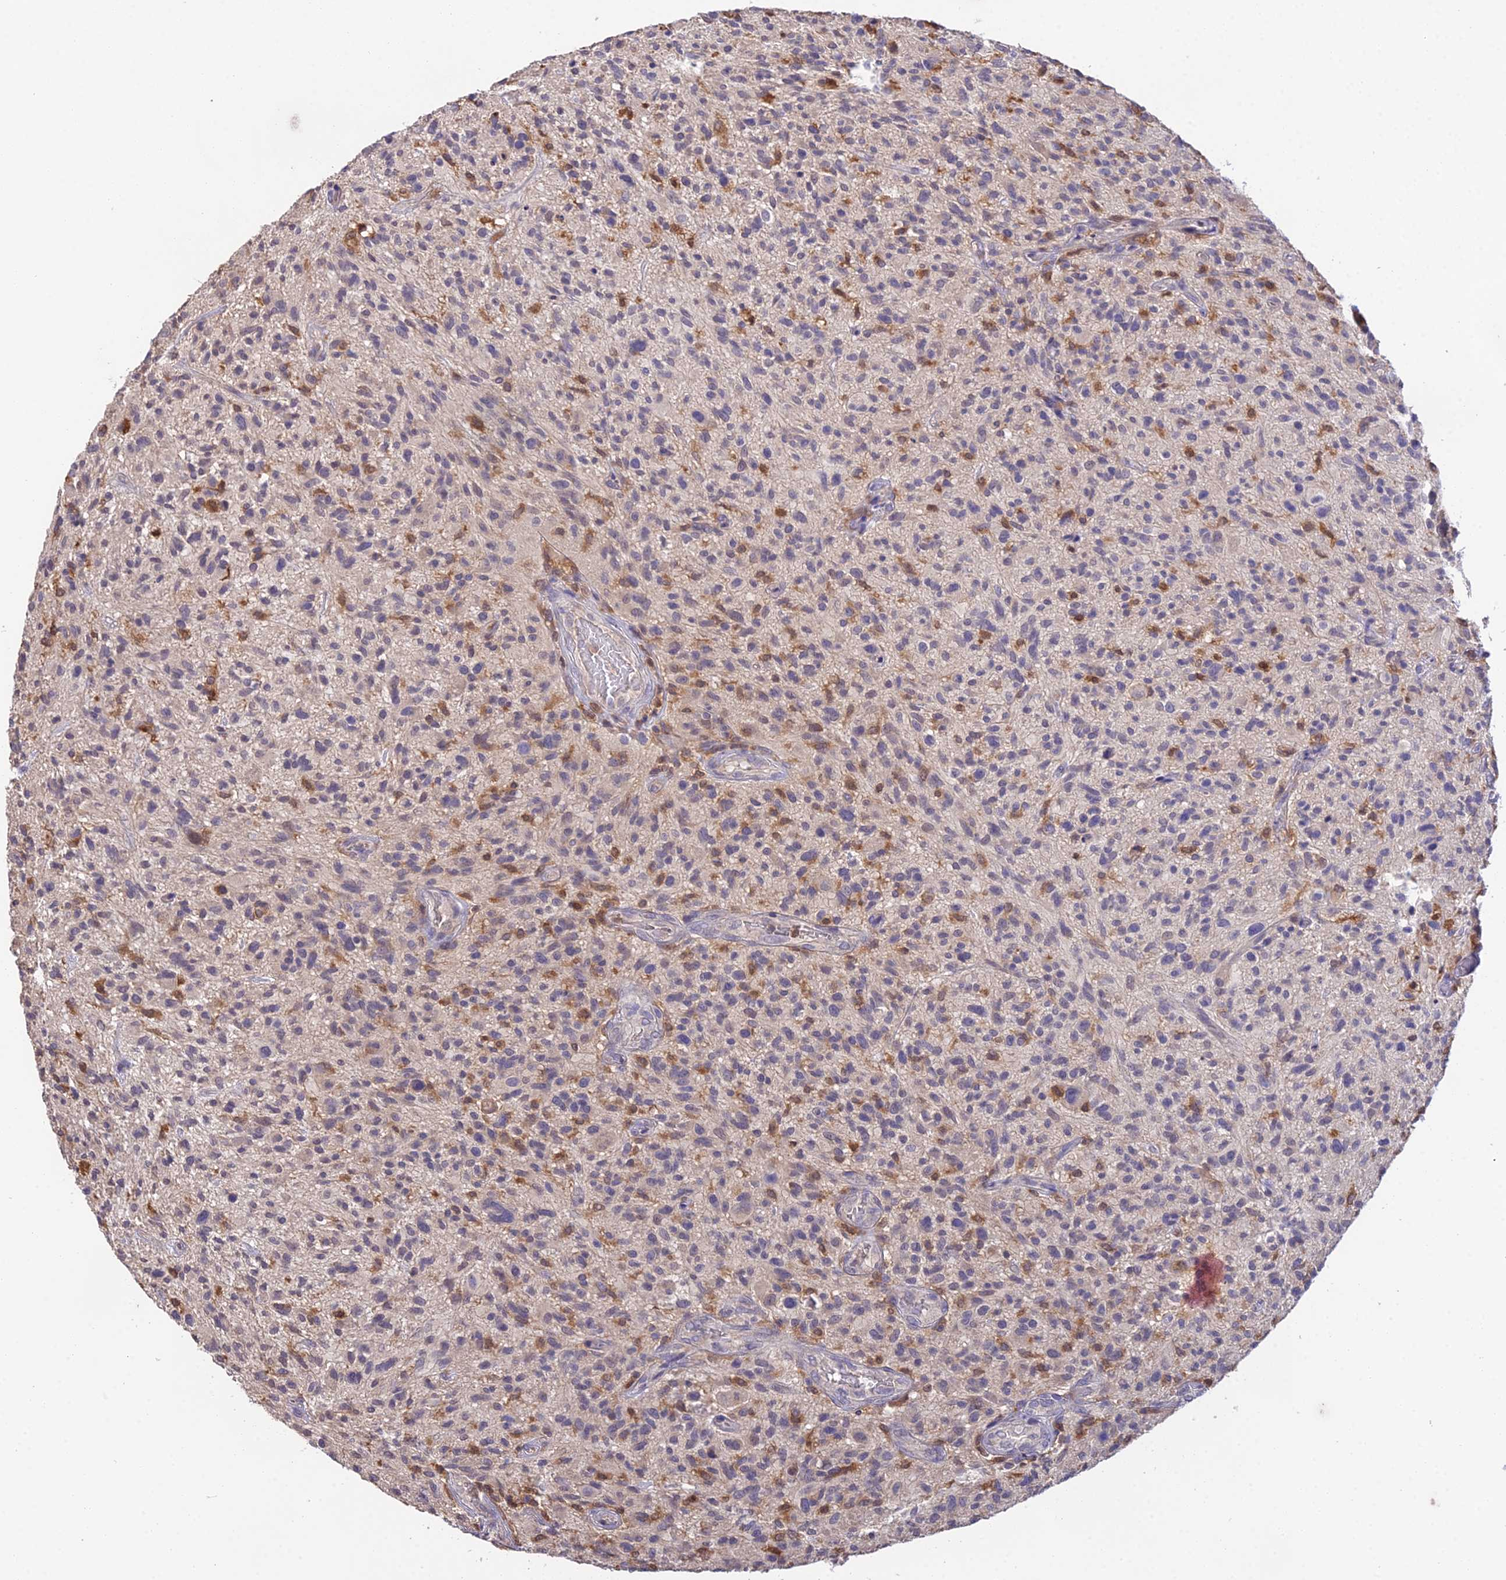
{"staining": {"intensity": "negative", "quantity": "none", "location": "none"}, "tissue": "glioma", "cell_type": "Tumor cells", "image_type": "cancer", "snomed": [{"axis": "morphology", "description": "Glioma, malignant, High grade"}, {"axis": "topography", "description": "Brain"}], "caption": "Immunohistochemistry of human malignant high-grade glioma displays no staining in tumor cells. (DAB immunohistochemistry, high magnification).", "gene": "FBP1", "patient": {"sex": "male", "age": 47}}